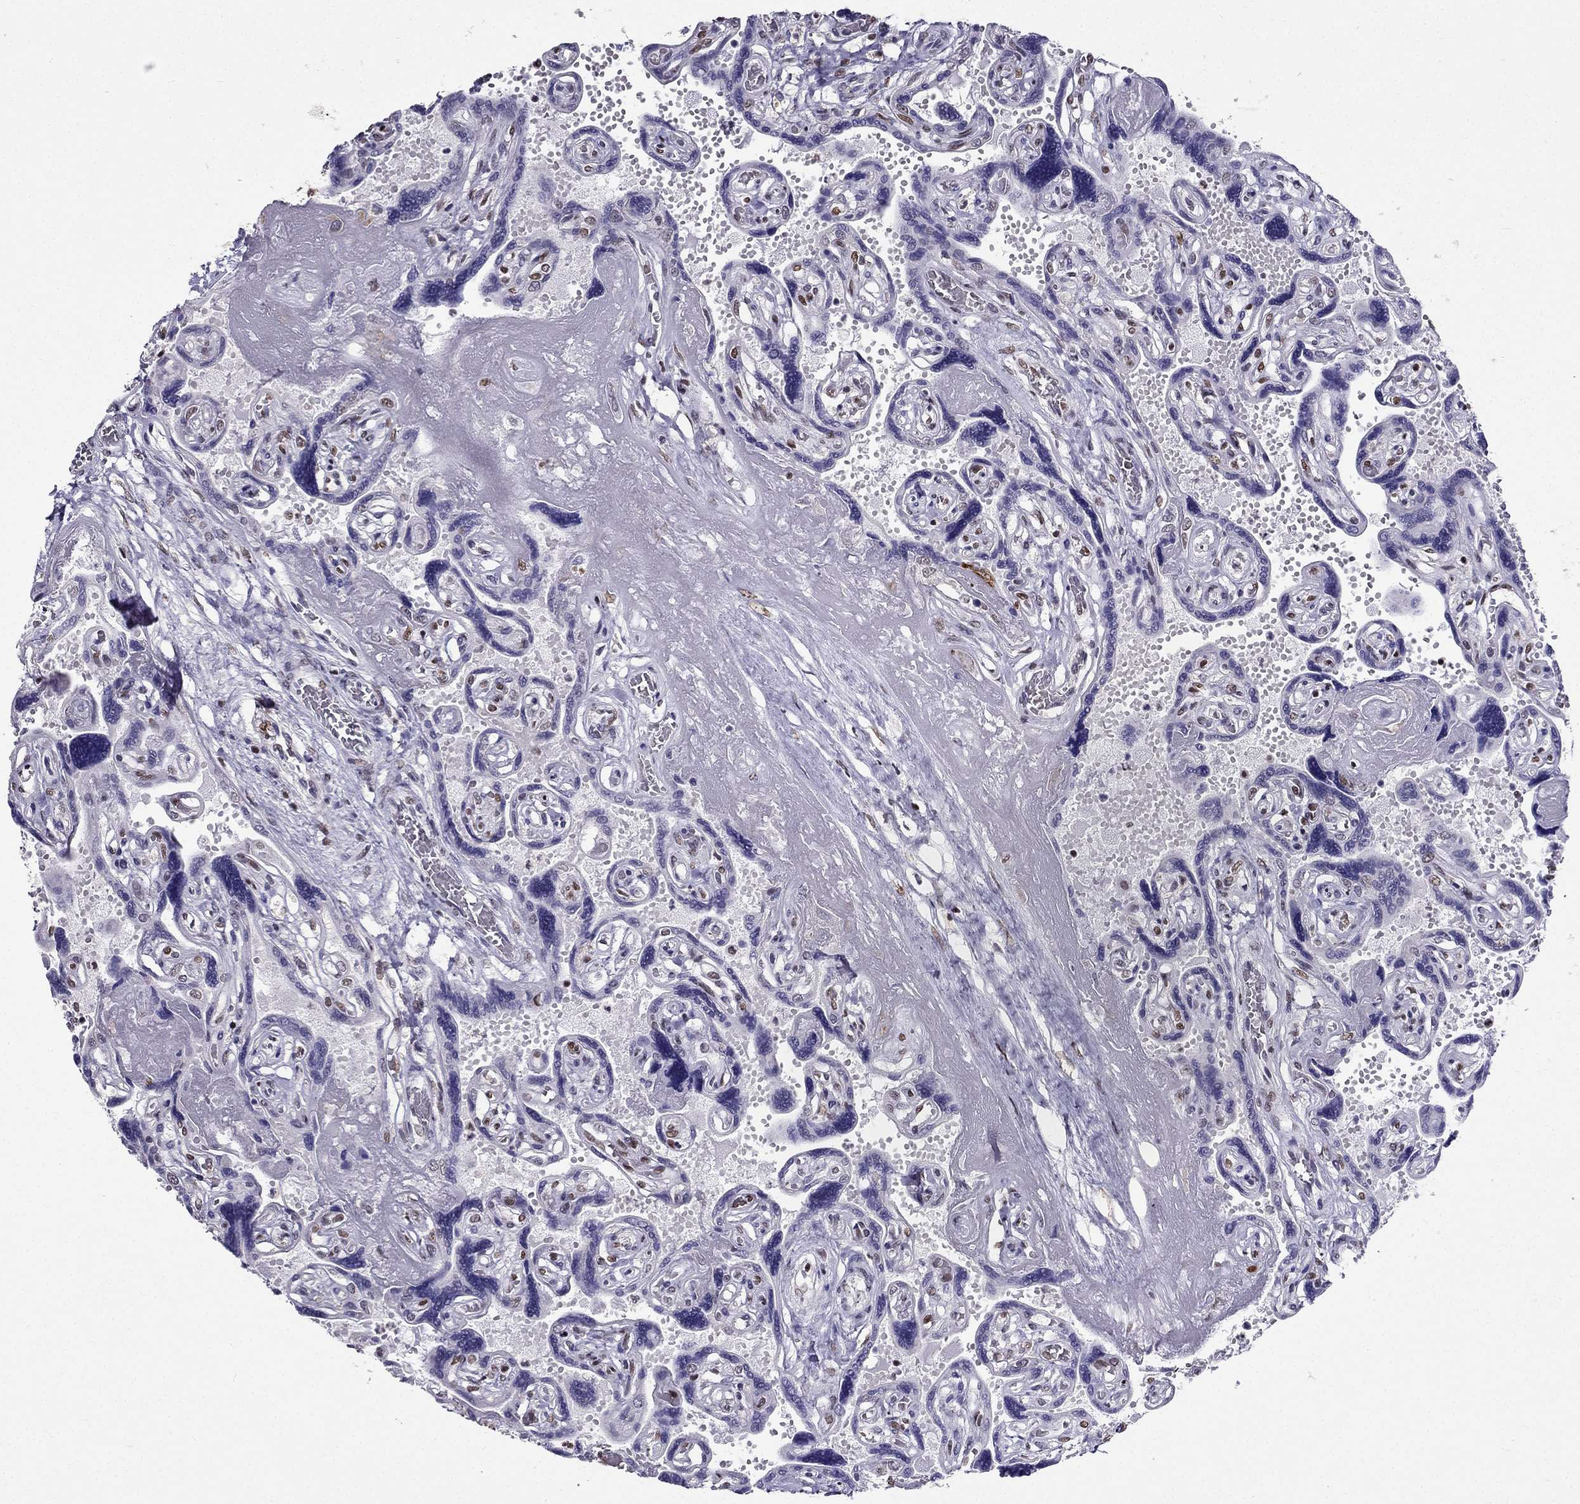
{"staining": {"intensity": "strong", "quantity": ">75%", "location": "nuclear"}, "tissue": "placenta", "cell_type": "Decidual cells", "image_type": "normal", "snomed": [{"axis": "morphology", "description": "Normal tissue, NOS"}, {"axis": "topography", "description": "Placenta"}], "caption": "An image of human placenta stained for a protein exhibits strong nuclear brown staining in decidual cells. (DAB (3,3'-diaminobenzidine) IHC, brown staining for protein, blue staining for nuclei).", "gene": "ZNF420", "patient": {"sex": "female", "age": 32}}